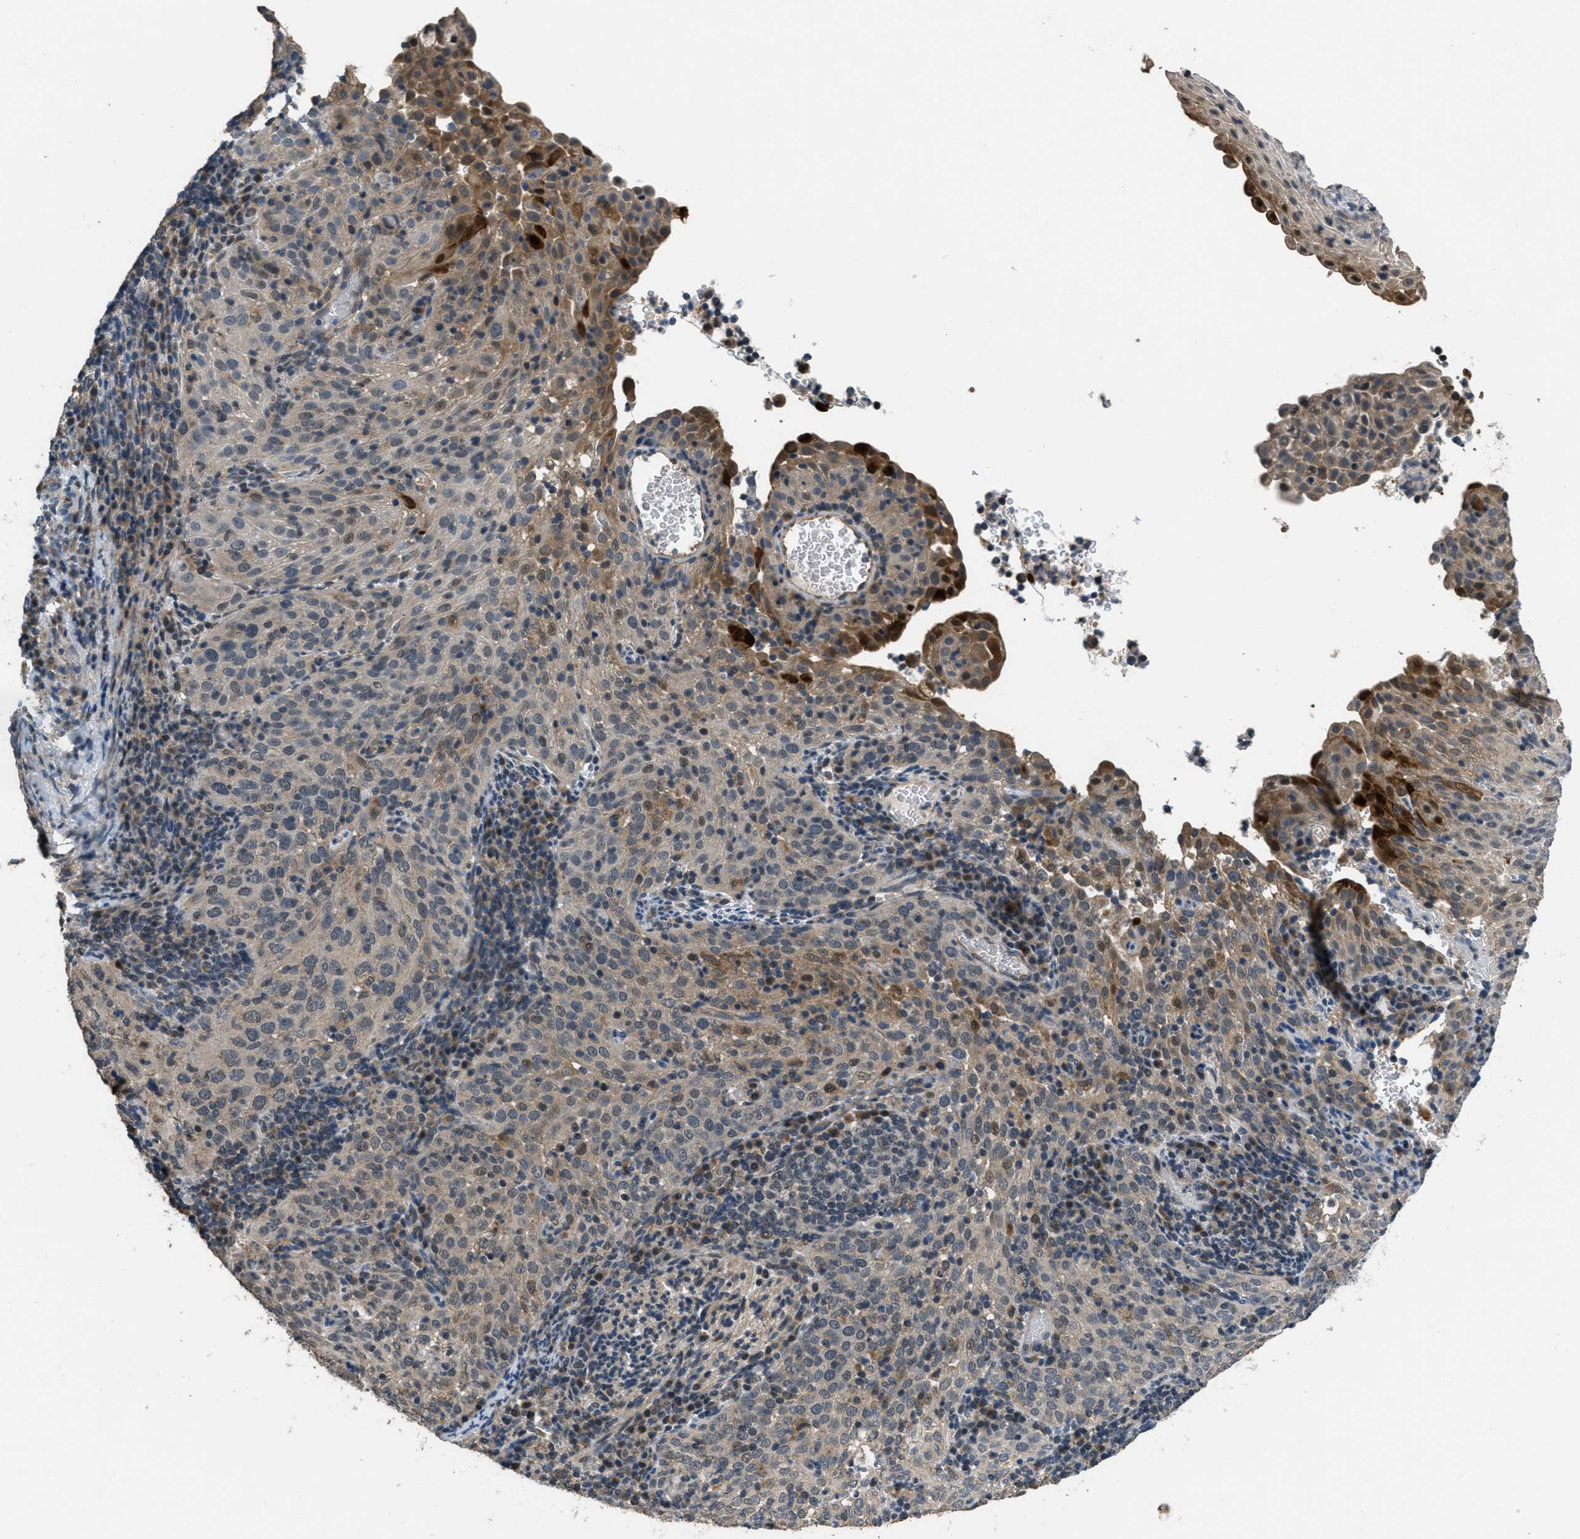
{"staining": {"intensity": "moderate", "quantity": "<25%", "location": "cytoplasmic/membranous"}, "tissue": "cervical cancer", "cell_type": "Tumor cells", "image_type": "cancer", "snomed": [{"axis": "morphology", "description": "Squamous cell carcinoma, NOS"}, {"axis": "topography", "description": "Cervix"}], "caption": "About <25% of tumor cells in cervical squamous cell carcinoma demonstrate moderate cytoplasmic/membranous protein positivity as visualized by brown immunohistochemical staining.", "gene": "NAT1", "patient": {"sex": "female", "age": 51}}